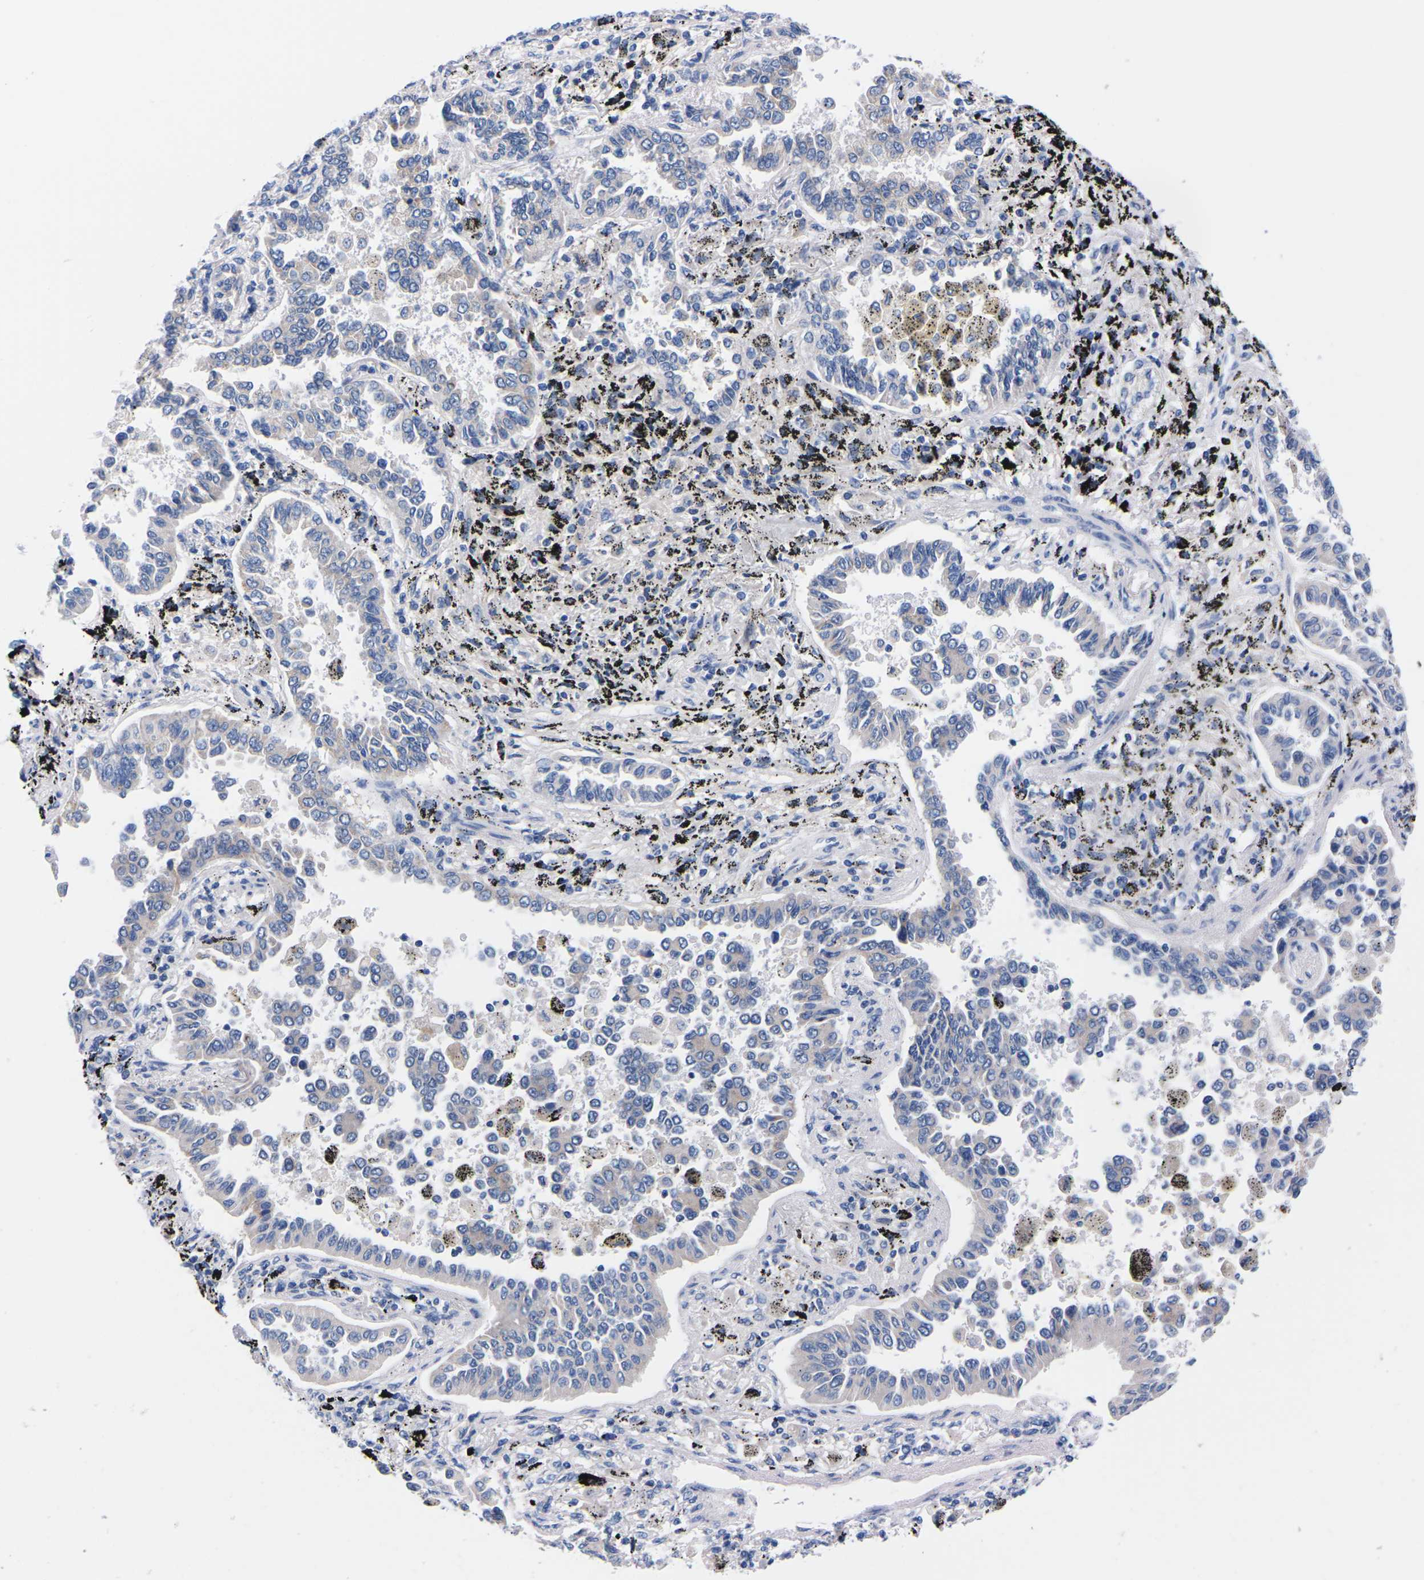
{"staining": {"intensity": "negative", "quantity": "none", "location": "none"}, "tissue": "lung cancer", "cell_type": "Tumor cells", "image_type": "cancer", "snomed": [{"axis": "morphology", "description": "Normal tissue, NOS"}, {"axis": "morphology", "description": "Adenocarcinoma, NOS"}, {"axis": "topography", "description": "Lung"}], "caption": "Immunohistochemistry micrograph of neoplastic tissue: human lung cancer stained with DAB (3,3'-diaminobenzidine) demonstrates no significant protein expression in tumor cells.", "gene": "FAM210A", "patient": {"sex": "male", "age": 59}}